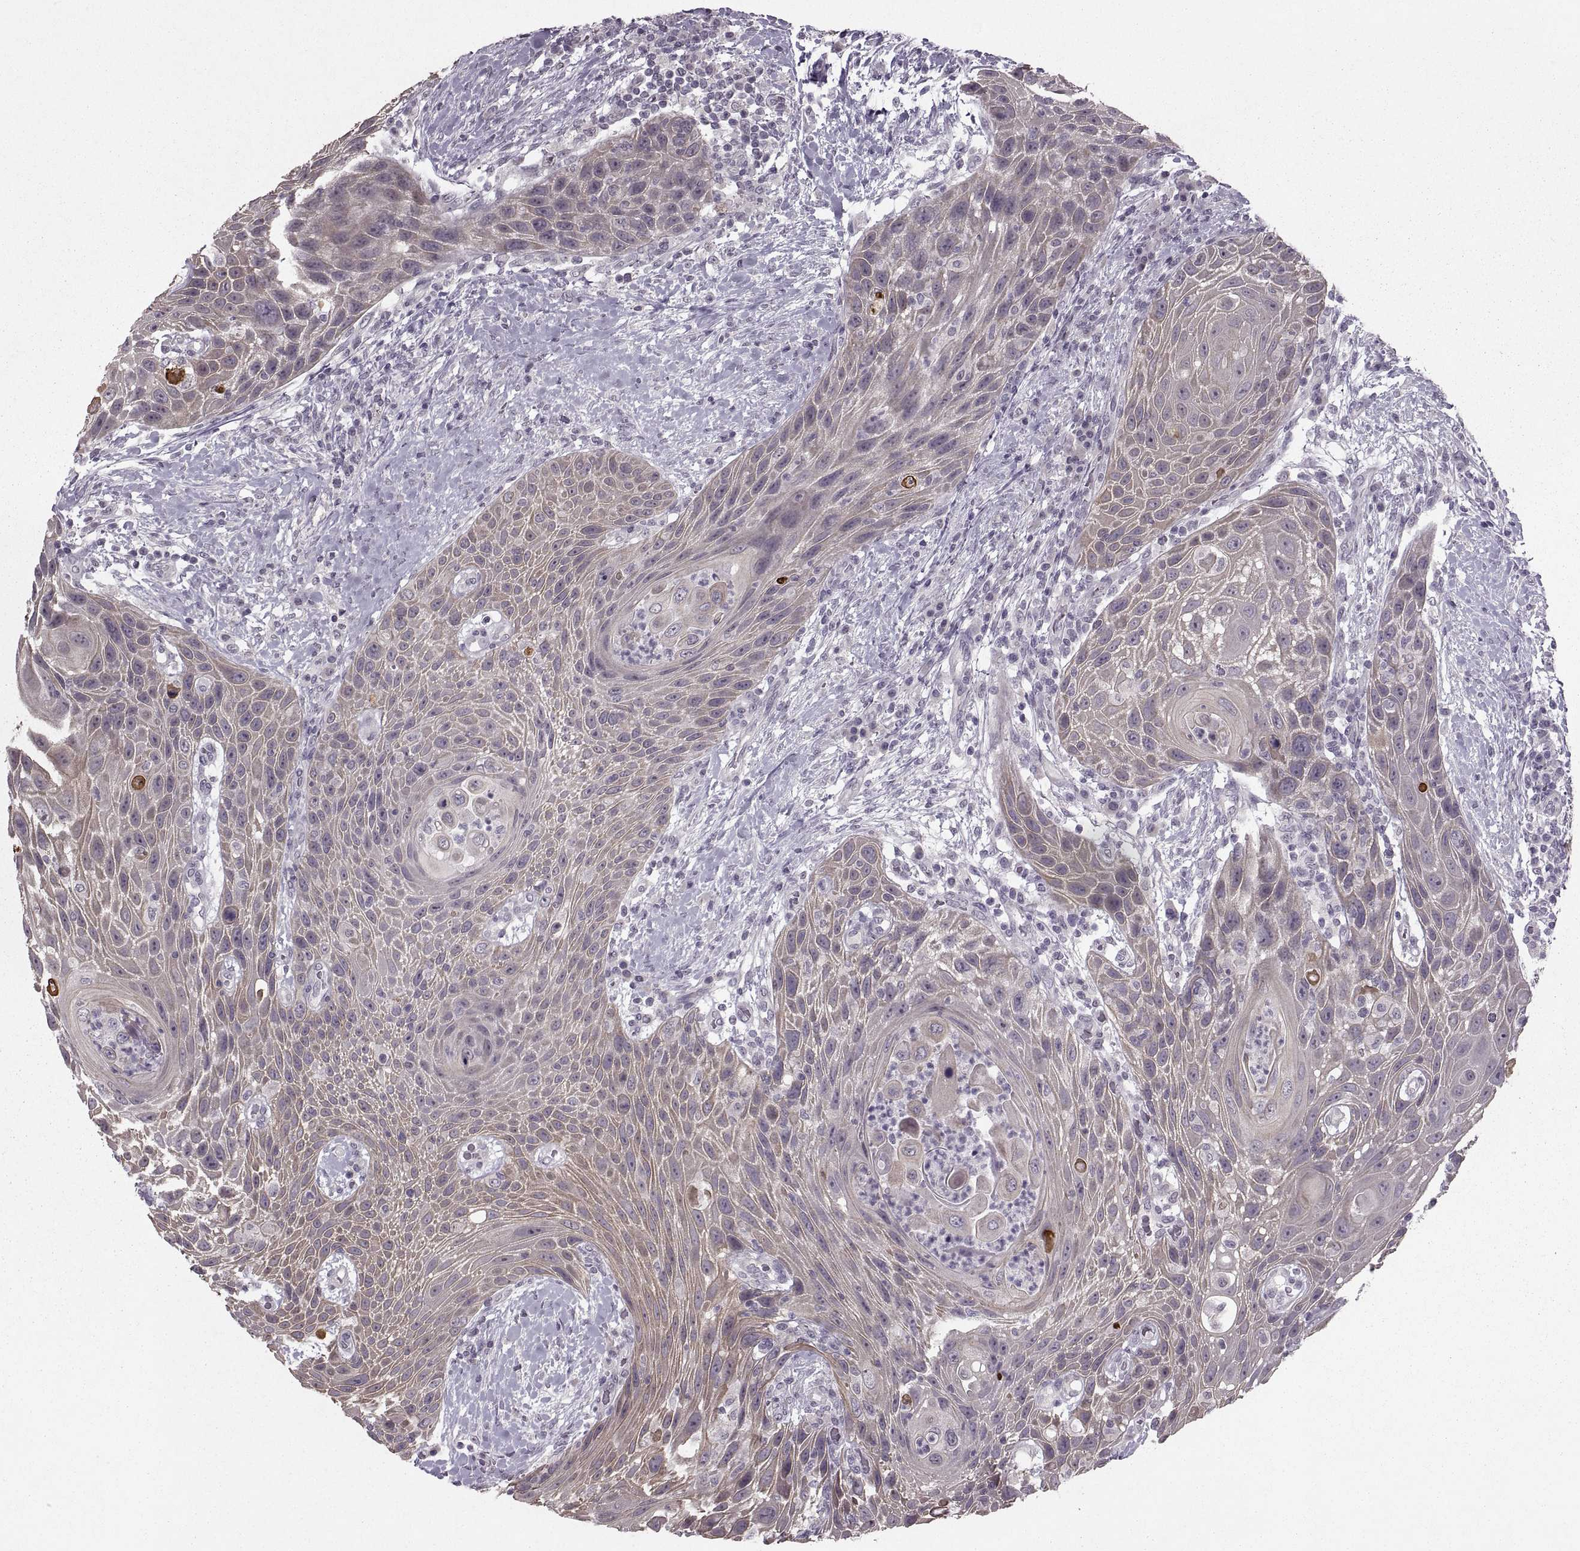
{"staining": {"intensity": "weak", "quantity": ">75%", "location": "cytoplasmic/membranous"}, "tissue": "head and neck cancer", "cell_type": "Tumor cells", "image_type": "cancer", "snomed": [{"axis": "morphology", "description": "Squamous cell carcinoma, NOS"}, {"axis": "topography", "description": "Head-Neck"}], "caption": "Protein analysis of head and neck cancer (squamous cell carcinoma) tissue shows weak cytoplasmic/membranous staining in about >75% of tumor cells.", "gene": "MGAT4D", "patient": {"sex": "male", "age": 69}}